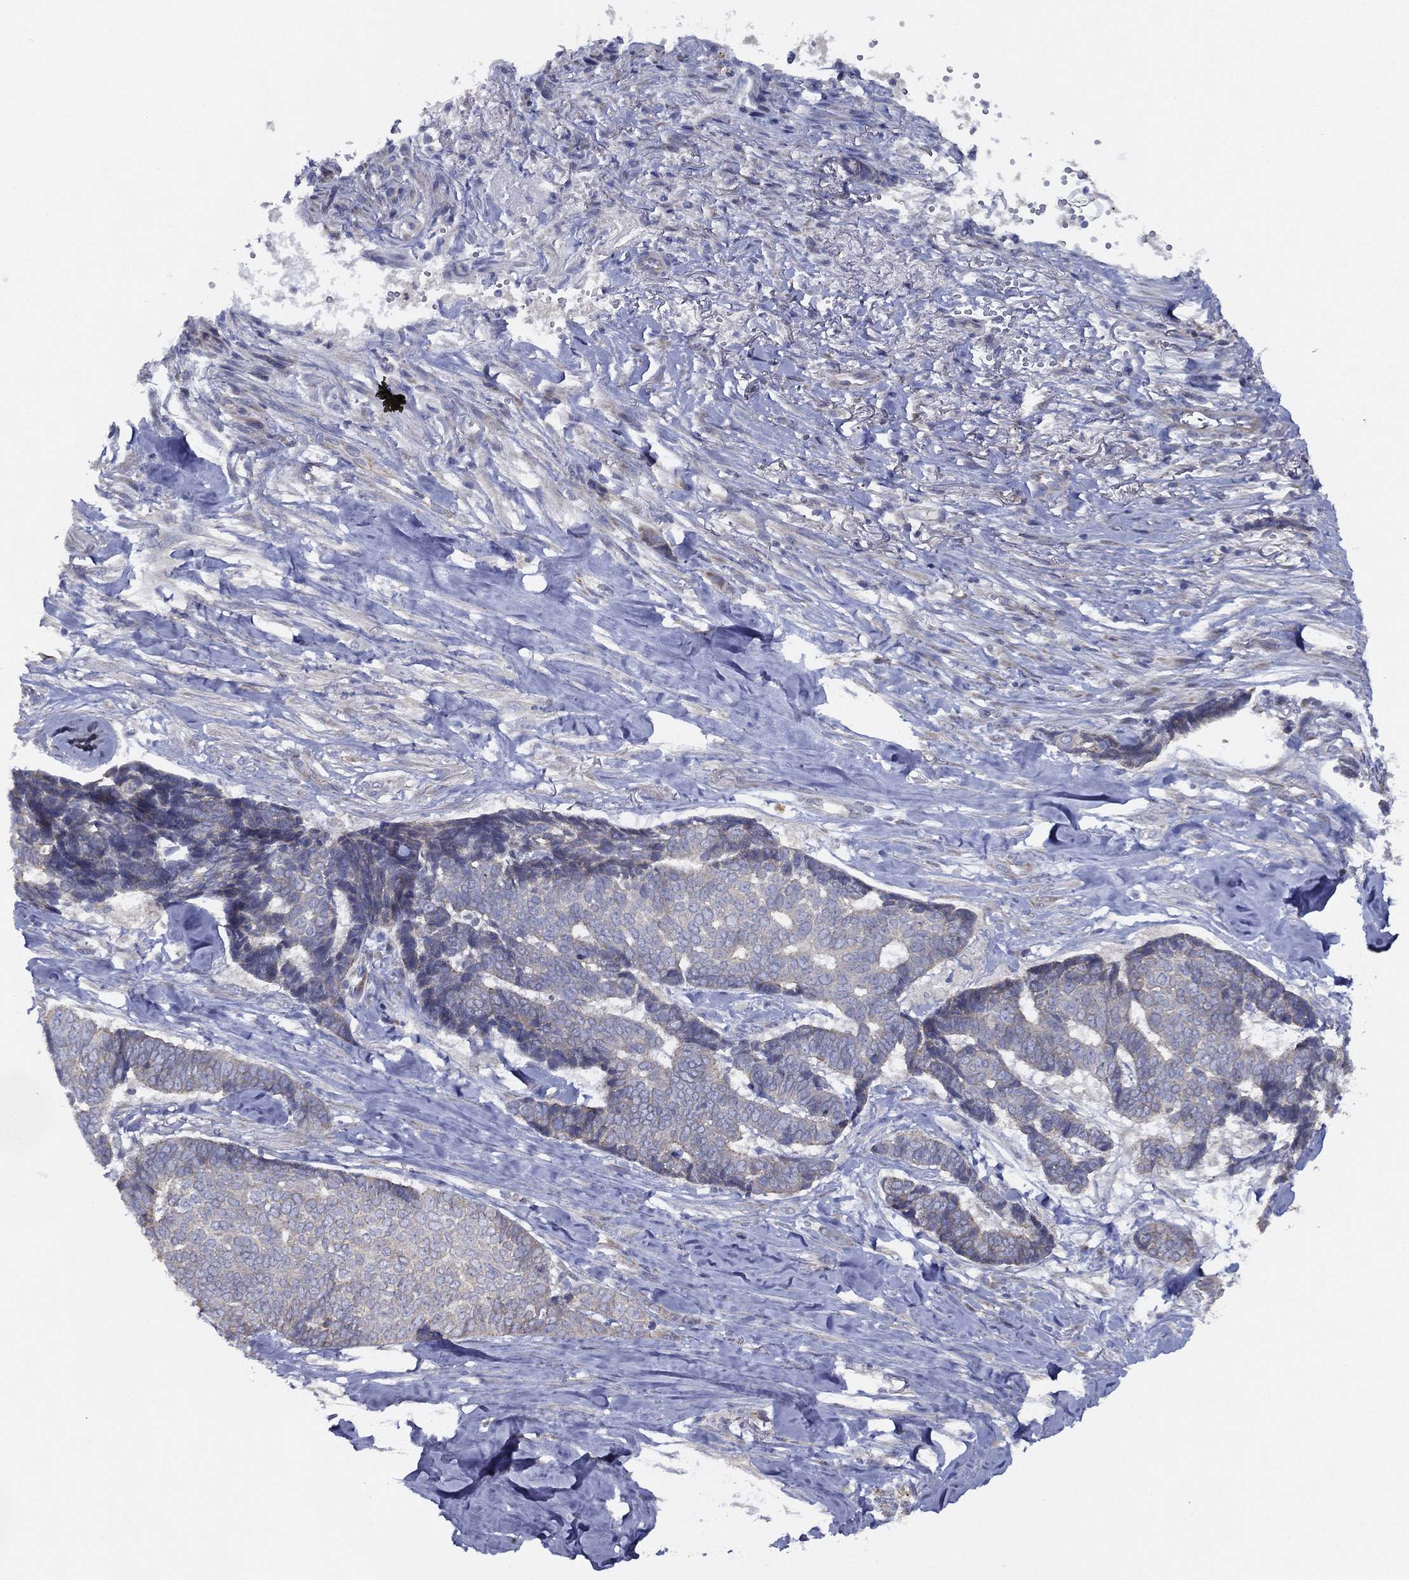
{"staining": {"intensity": "negative", "quantity": "none", "location": "none"}, "tissue": "skin cancer", "cell_type": "Tumor cells", "image_type": "cancer", "snomed": [{"axis": "morphology", "description": "Basal cell carcinoma"}, {"axis": "topography", "description": "Skin"}], "caption": "The immunohistochemistry (IHC) histopathology image has no significant positivity in tumor cells of basal cell carcinoma (skin) tissue.", "gene": "ZNF223", "patient": {"sex": "male", "age": 86}}